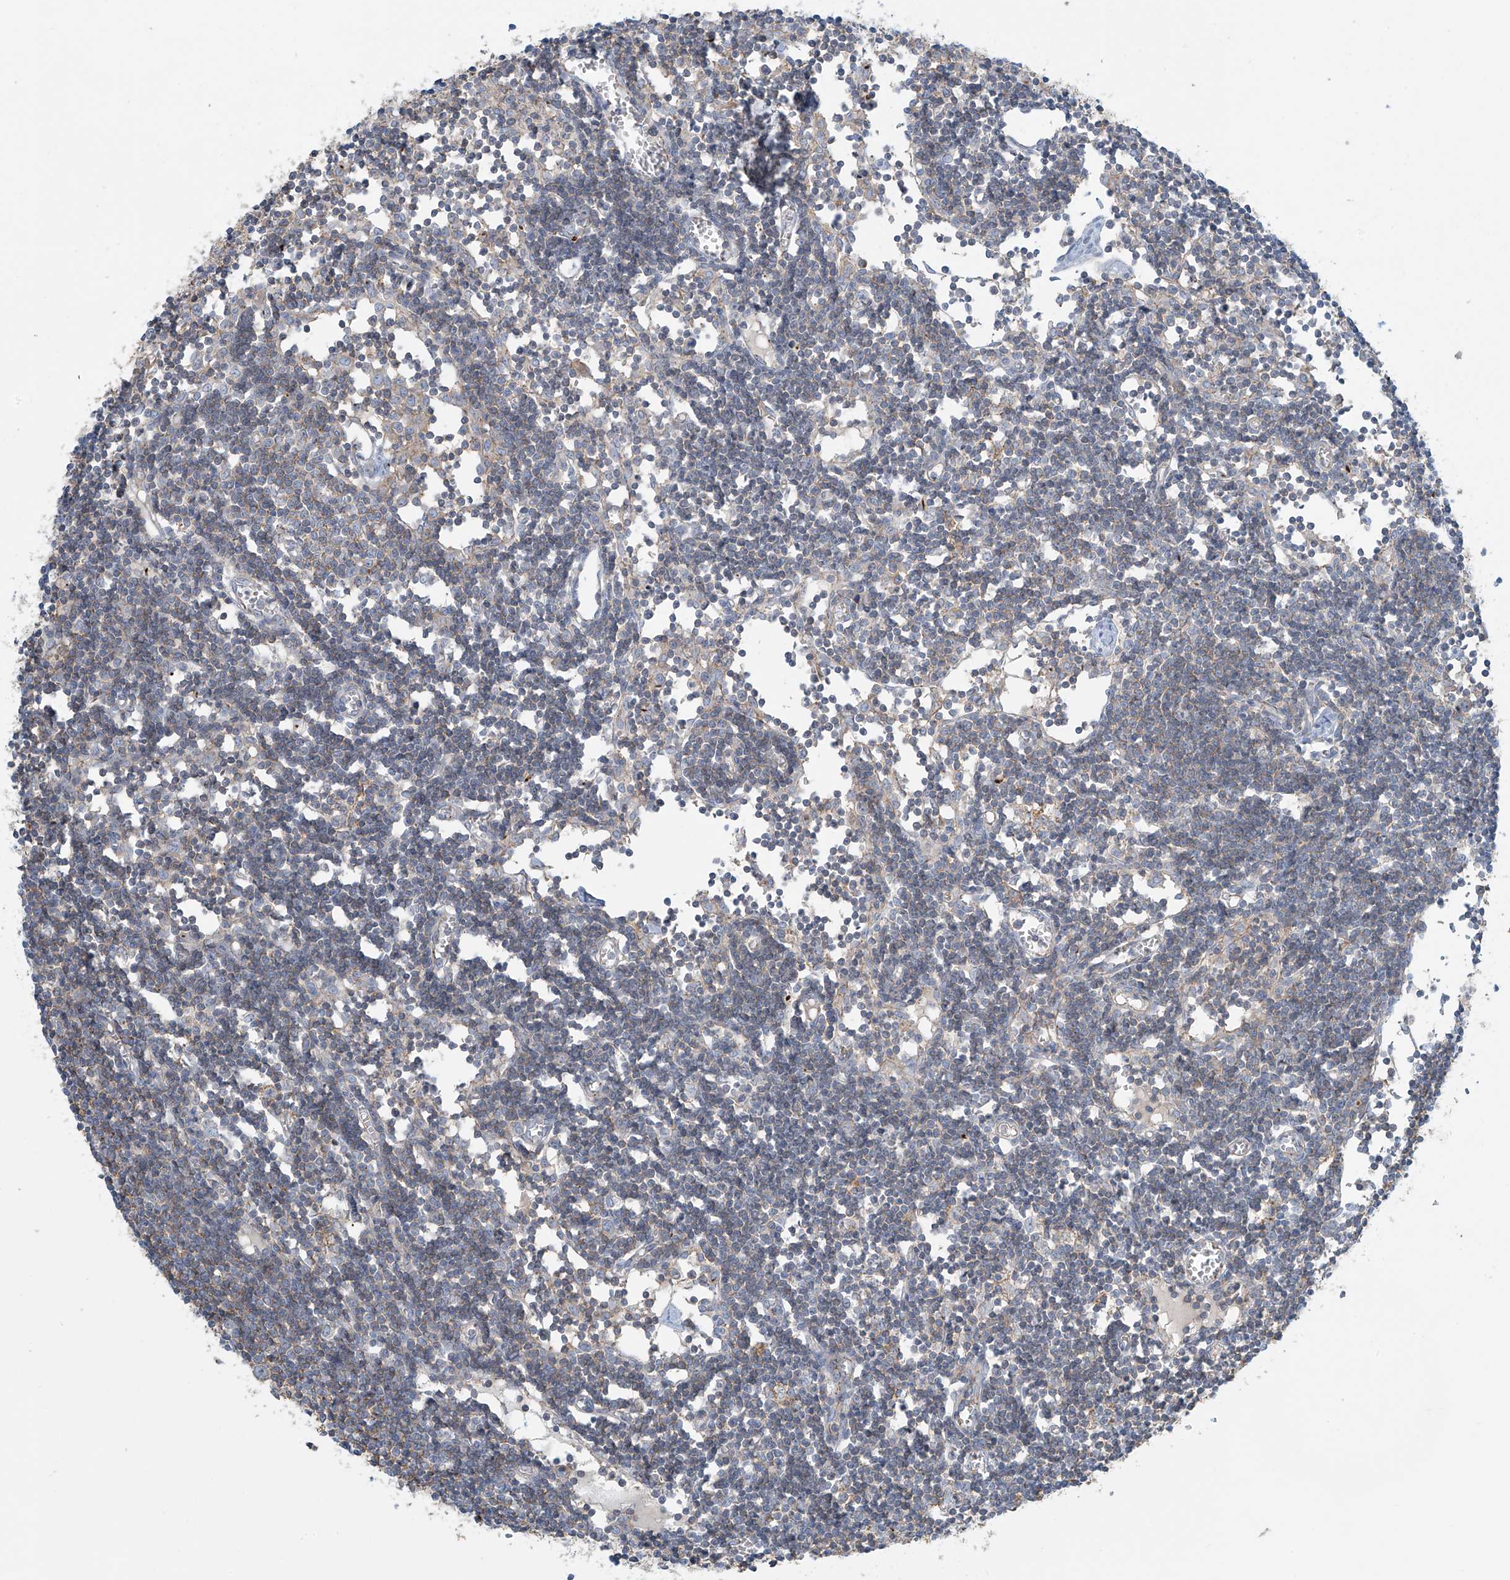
{"staining": {"intensity": "negative", "quantity": "none", "location": "none"}, "tissue": "lymph node", "cell_type": "Germinal center cells", "image_type": "normal", "snomed": [{"axis": "morphology", "description": "Normal tissue, NOS"}, {"axis": "topography", "description": "Lymph node"}], "caption": "High power microscopy image of an immunohistochemistry (IHC) histopathology image of unremarkable lymph node, revealing no significant expression in germinal center cells.", "gene": "SLC9A2", "patient": {"sex": "female", "age": 11}}